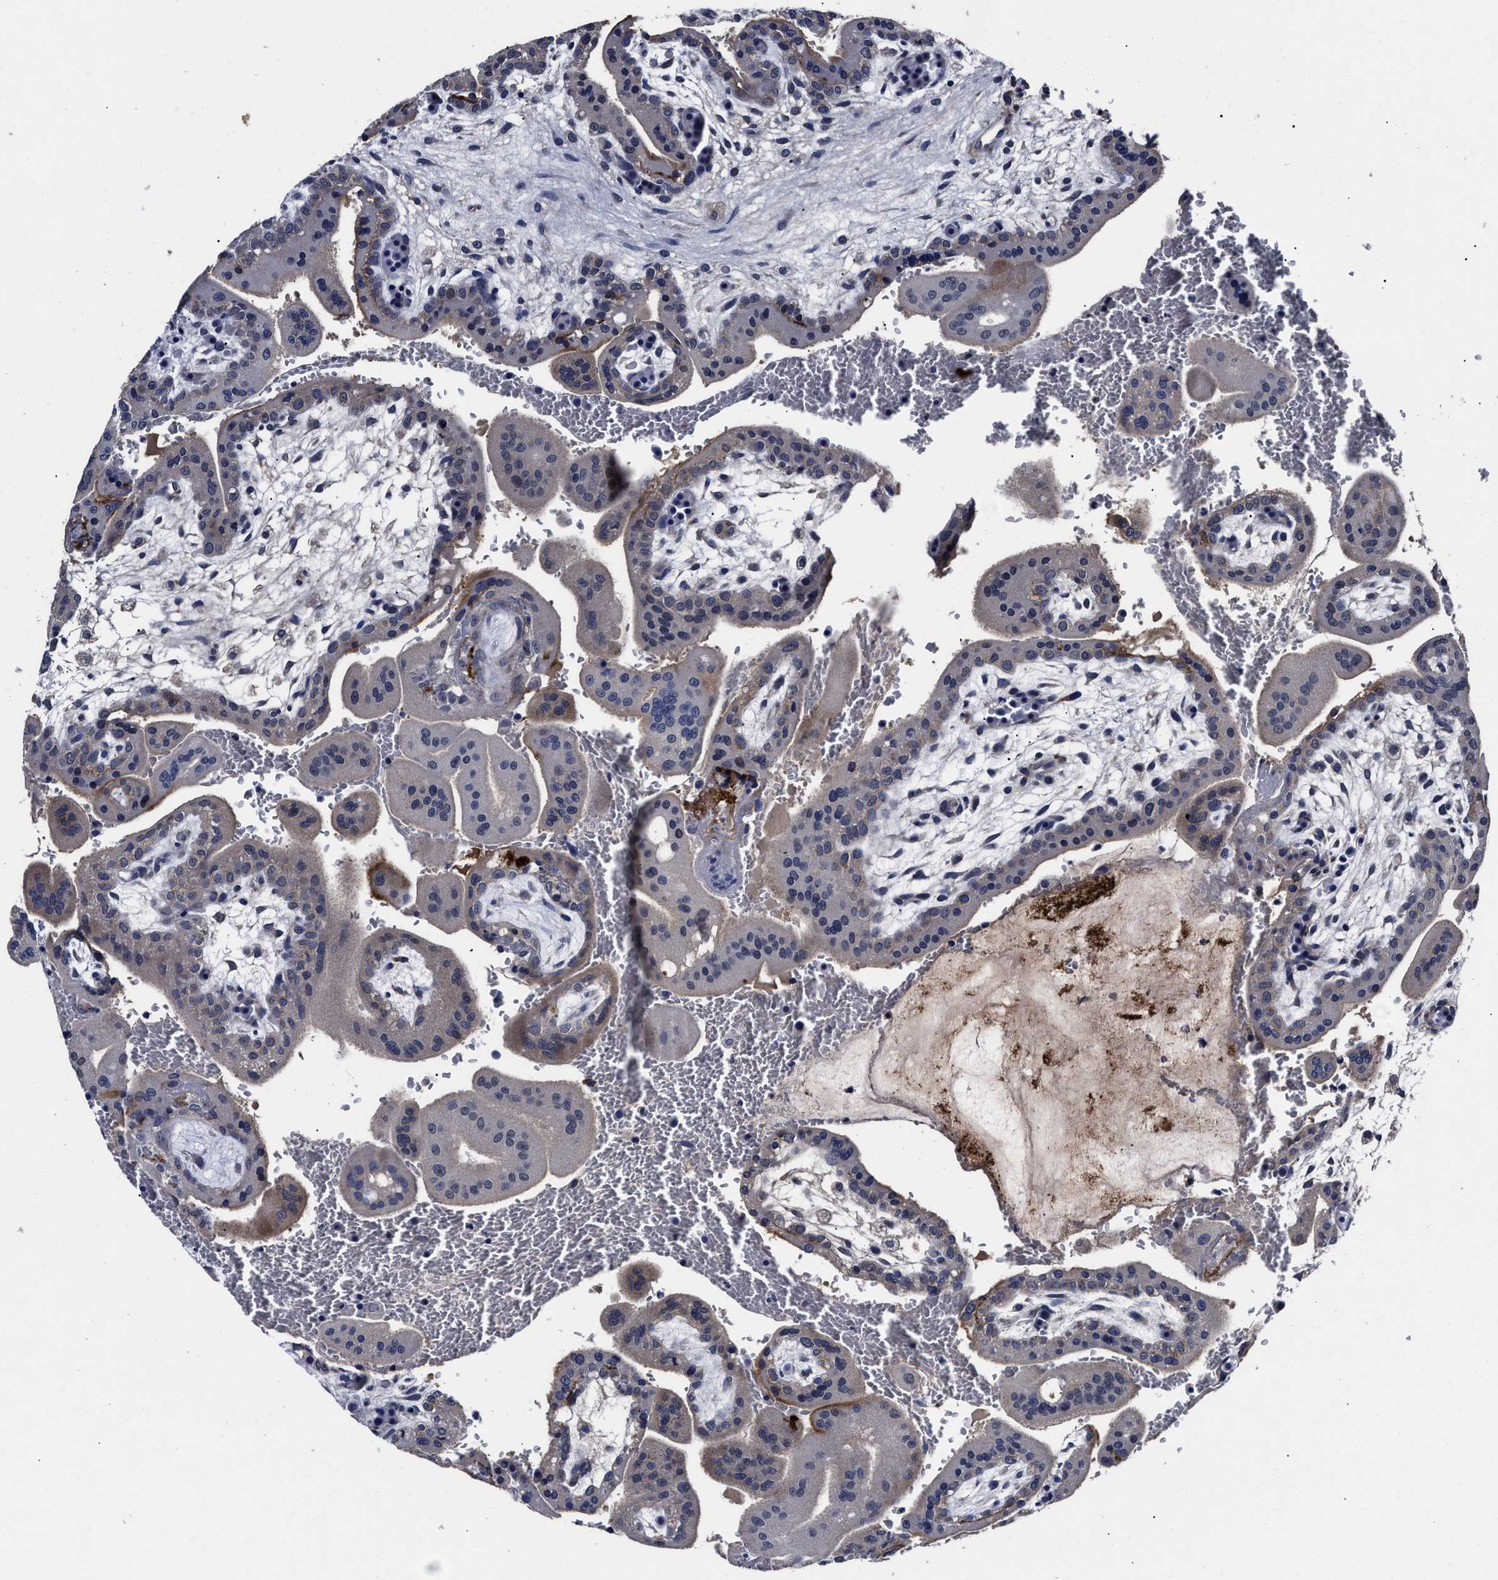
{"staining": {"intensity": "negative", "quantity": "none", "location": "none"}, "tissue": "placenta", "cell_type": "Decidual cells", "image_type": "normal", "snomed": [{"axis": "morphology", "description": "Normal tissue, NOS"}, {"axis": "topography", "description": "Placenta"}], "caption": "A high-resolution photomicrograph shows immunohistochemistry (IHC) staining of normal placenta, which displays no significant expression in decidual cells.", "gene": "OLFML2A", "patient": {"sex": "female", "age": 35}}